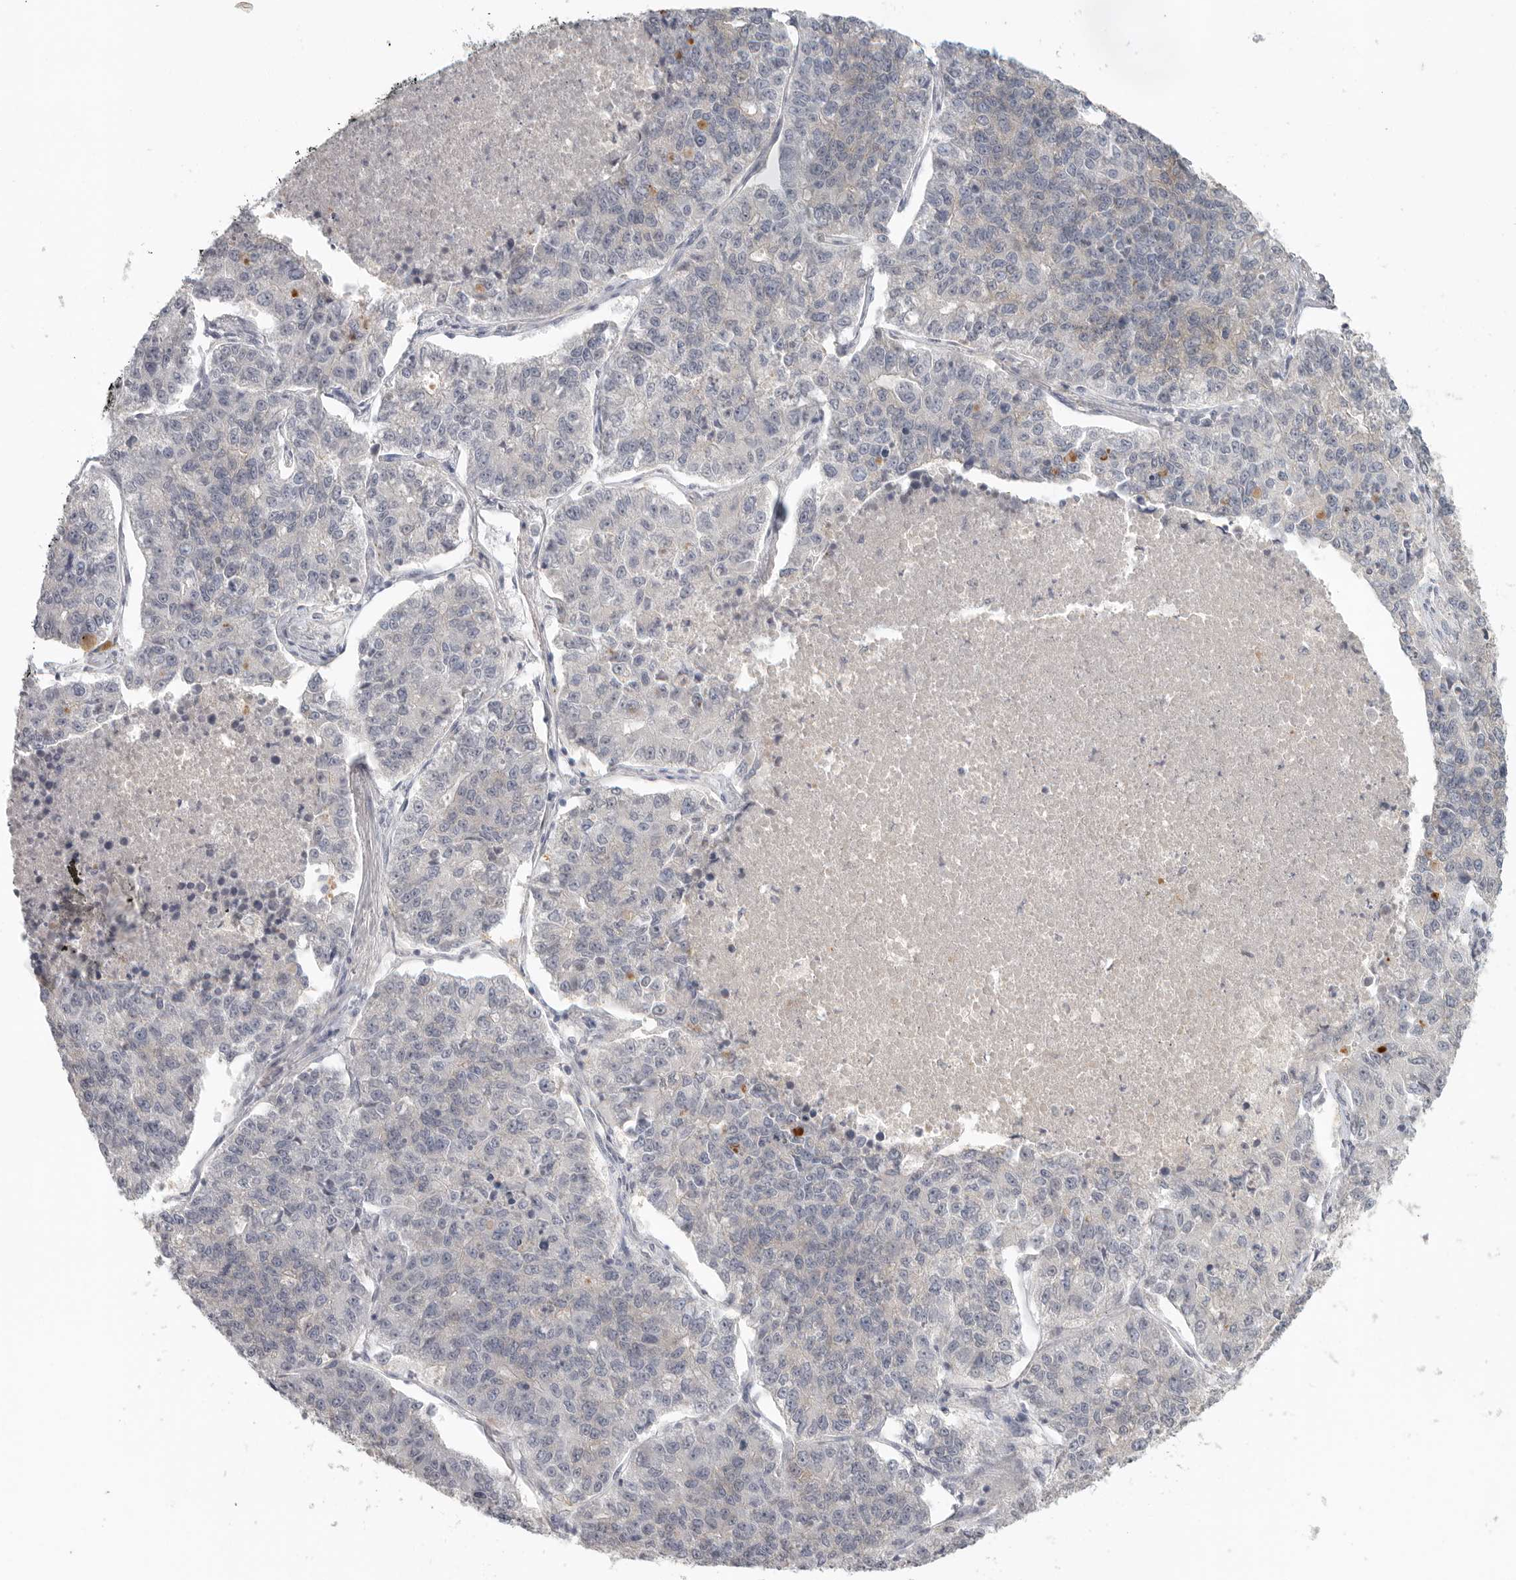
{"staining": {"intensity": "negative", "quantity": "none", "location": "none"}, "tissue": "lung cancer", "cell_type": "Tumor cells", "image_type": "cancer", "snomed": [{"axis": "morphology", "description": "Adenocarcinoma, NOS"}, {"axis": "topography", "description": "Lung"}], "caption": "Tumor cells show no significant protein positivity in lung adenocarcinoma.", "gene": "HDAC6", "patient": {"sex": "male", "age": 49}}